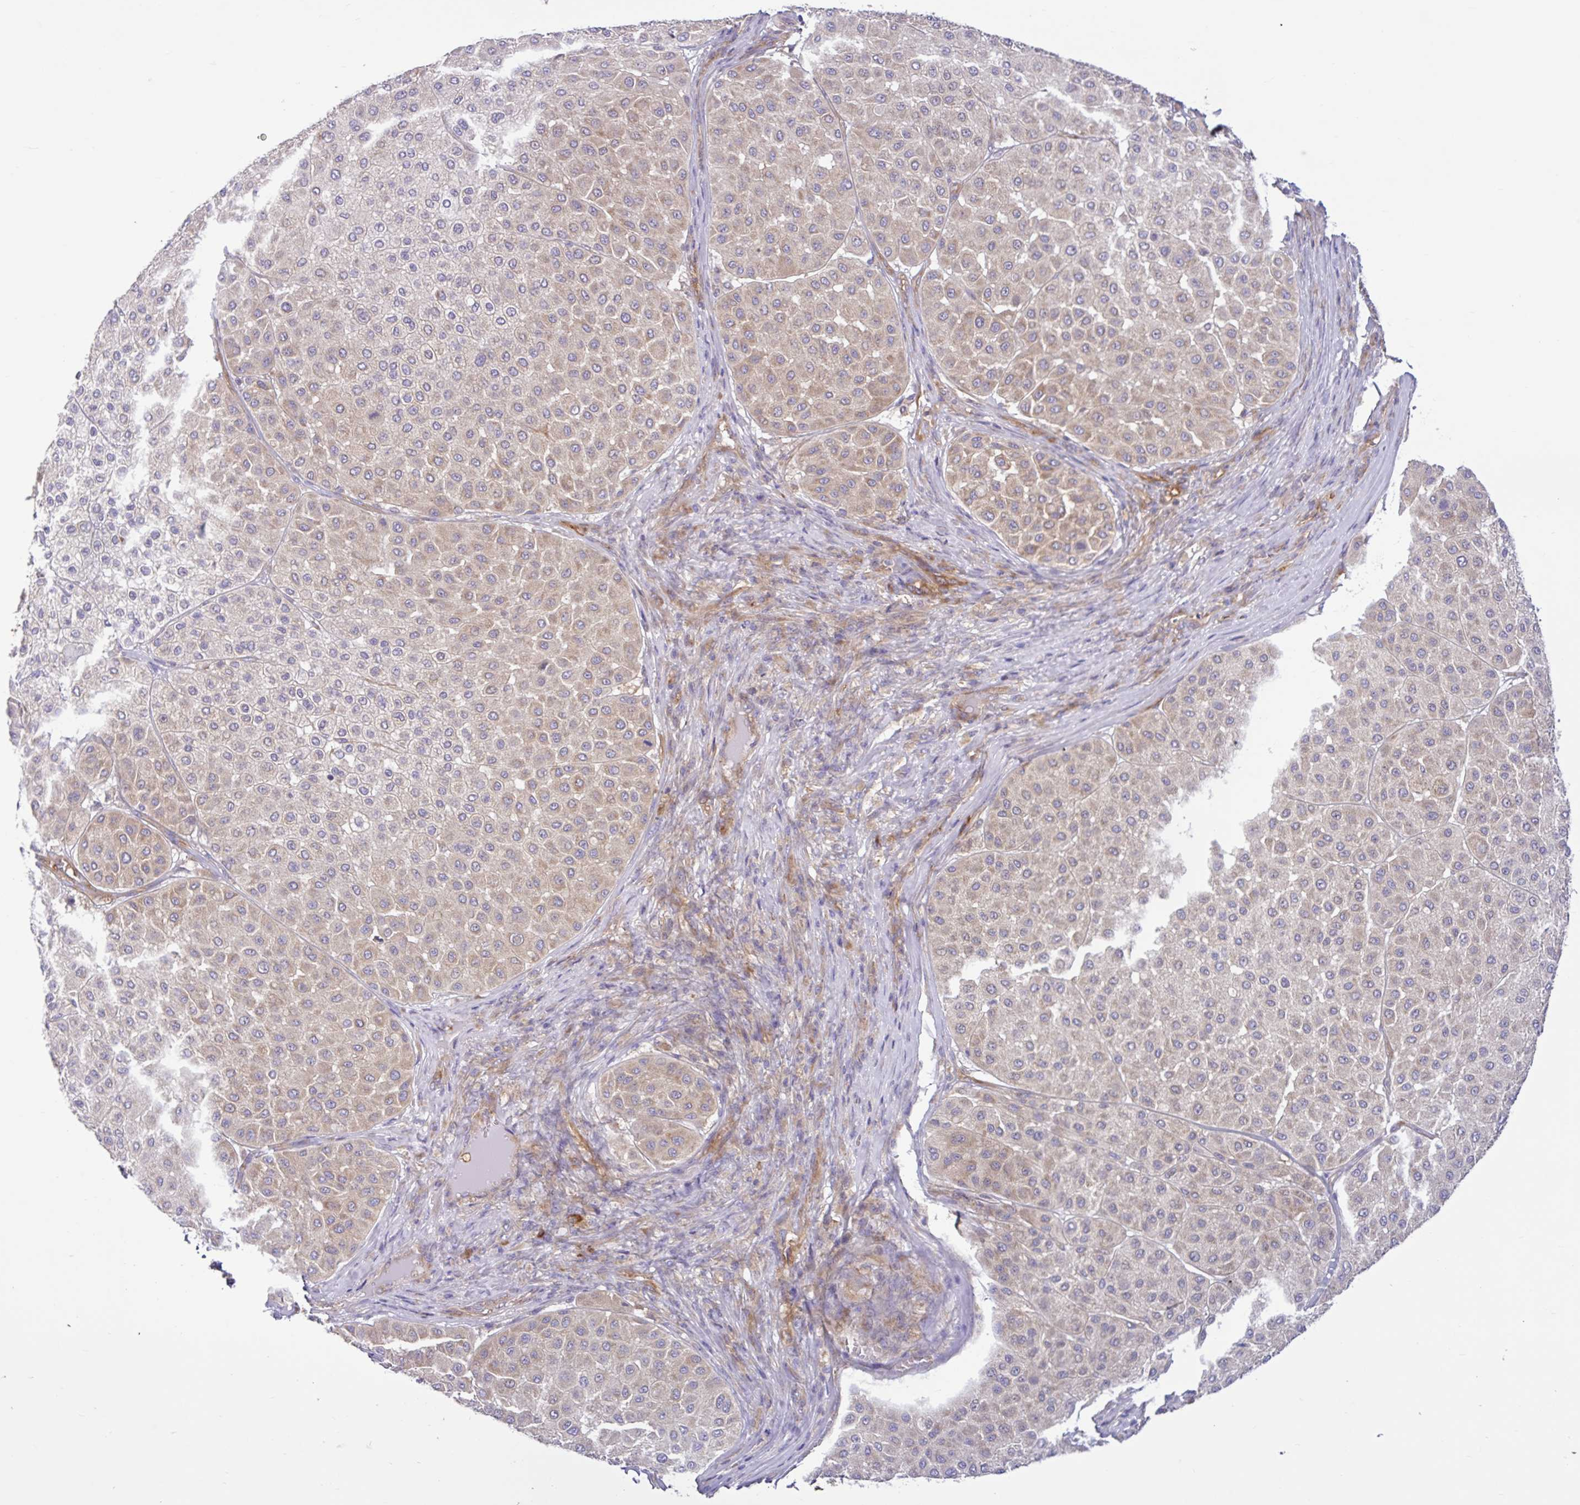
{"staining": {"intensity": "weak", "quantity": "25%-75%", "location": "cytoplasmic/membranous"}, "tissue": "melanoma", "cell_type": "Tumor cells", "image_type": "cancer", "snomed": [{"axis": "morphology", "description": "Malignant melanoma, Metastatic site"}, {"axis": "topography", "description": "Smooth muscle"}], "caption": "The immunohistochemical stain shows weak cytoplasmic/membranous expression in tumor cells of melanoma tissue.", "gene": "LARS1", "patient": {"sex": "male", "age": 41}}